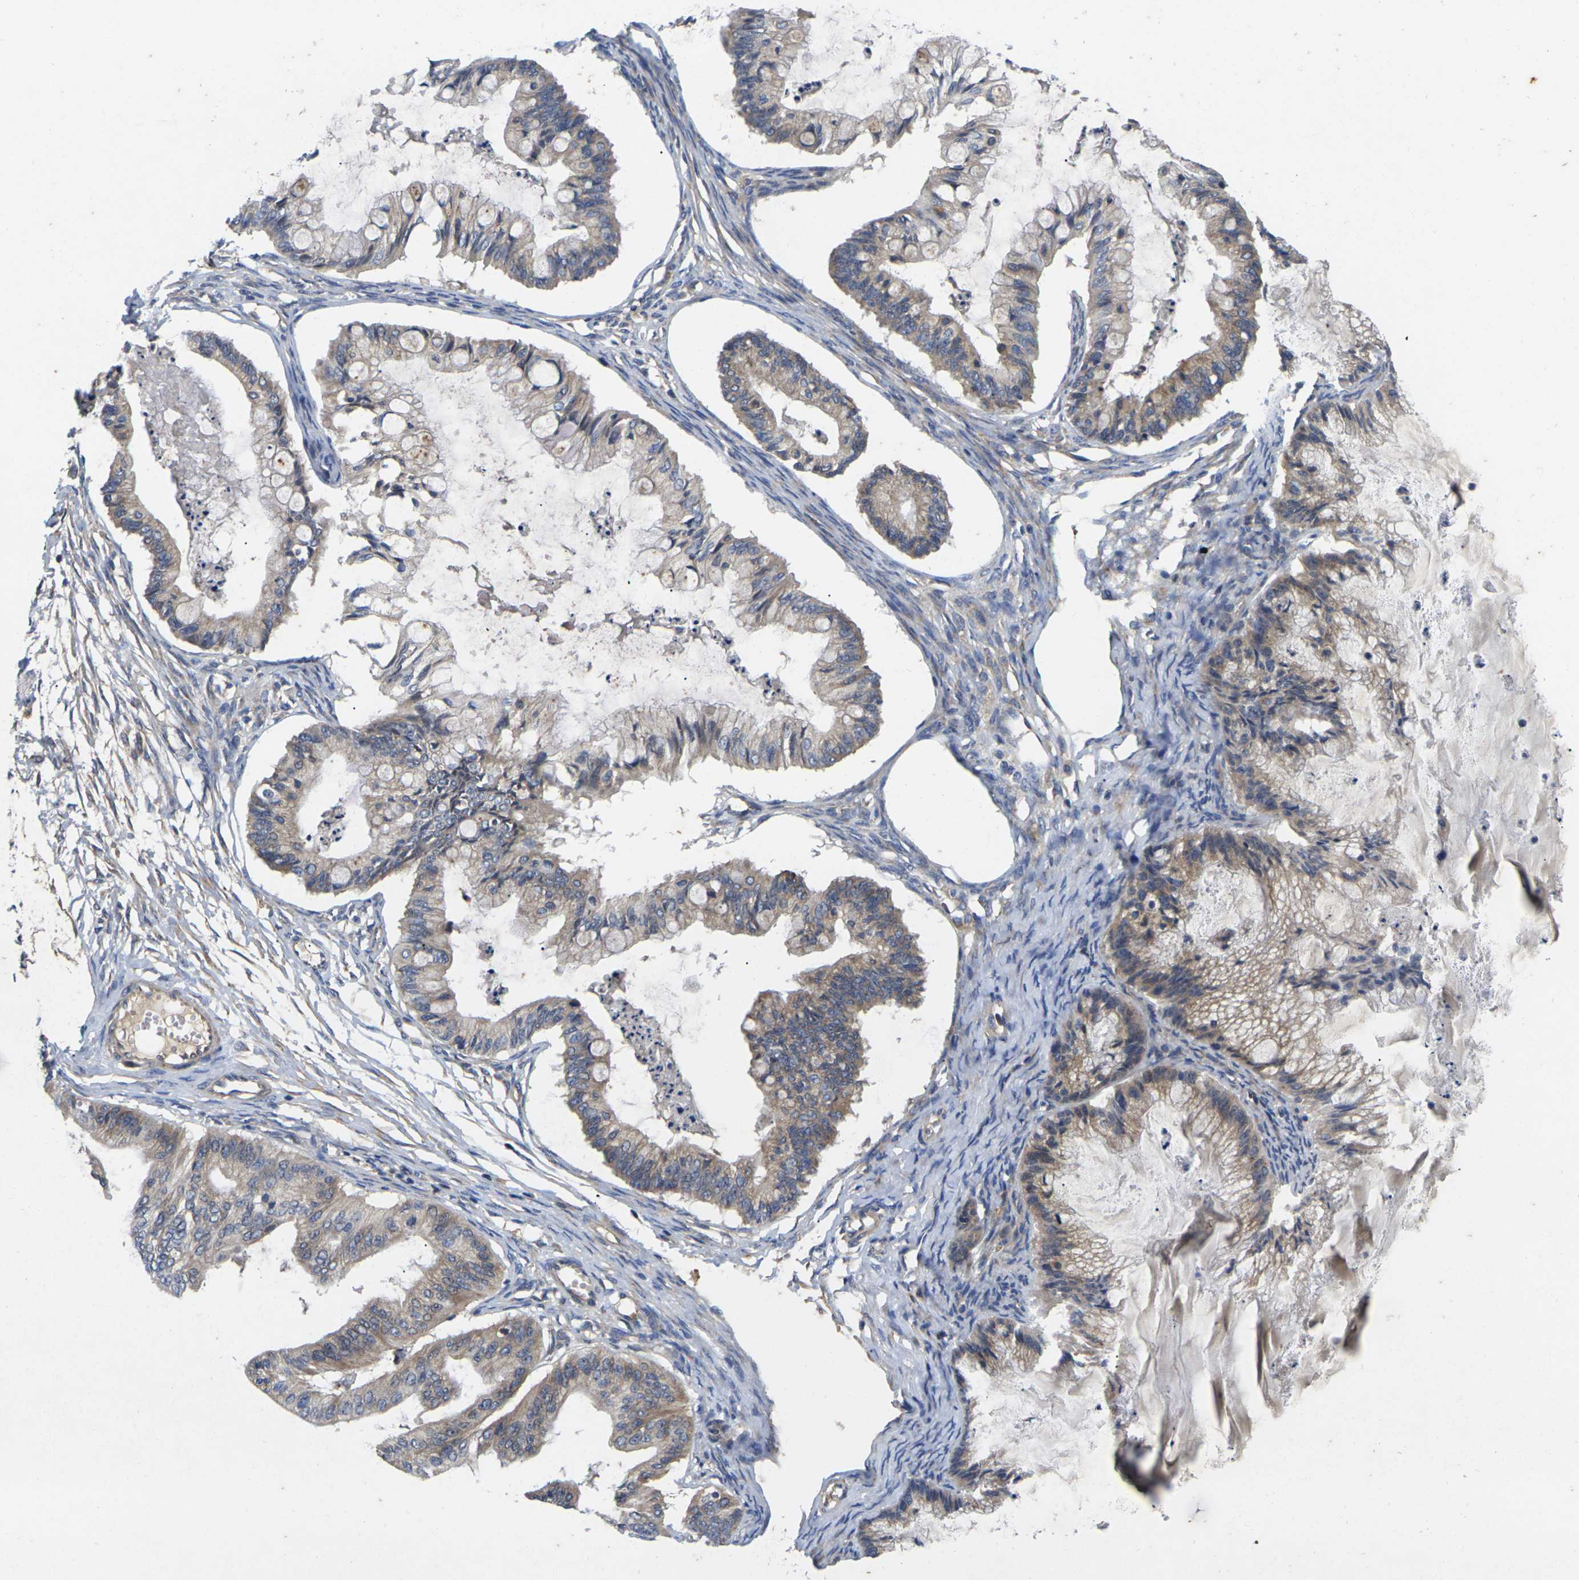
{"staining": {"intensity": "moderate", "quantity": ">75%", "location": "cytoplasmic/membranous"}, "tissue": "ovarian cancer", "cell_type": "Tumor cells", "image_type": "cancer", "snomed": [{"axis": "morphology", "description": "Cystadenocarcinoma, mucinous, NOS"}, {"axis": "topography", "description": "Ovary"}], "caption": "Protein analysis of ovarian mucinous cystadenocarcinoma tissue shows moderate cytoplasmic/membranous positivity in about >75% of tumor cells. (Stains: DAB (3,3'-diaminobenzidine) in brown, nuclei in blue, Microscopy: brightfield microscopy at high magnification).", "gene": "KIF1B", "patient": {"sex": "female", "age": 57}}